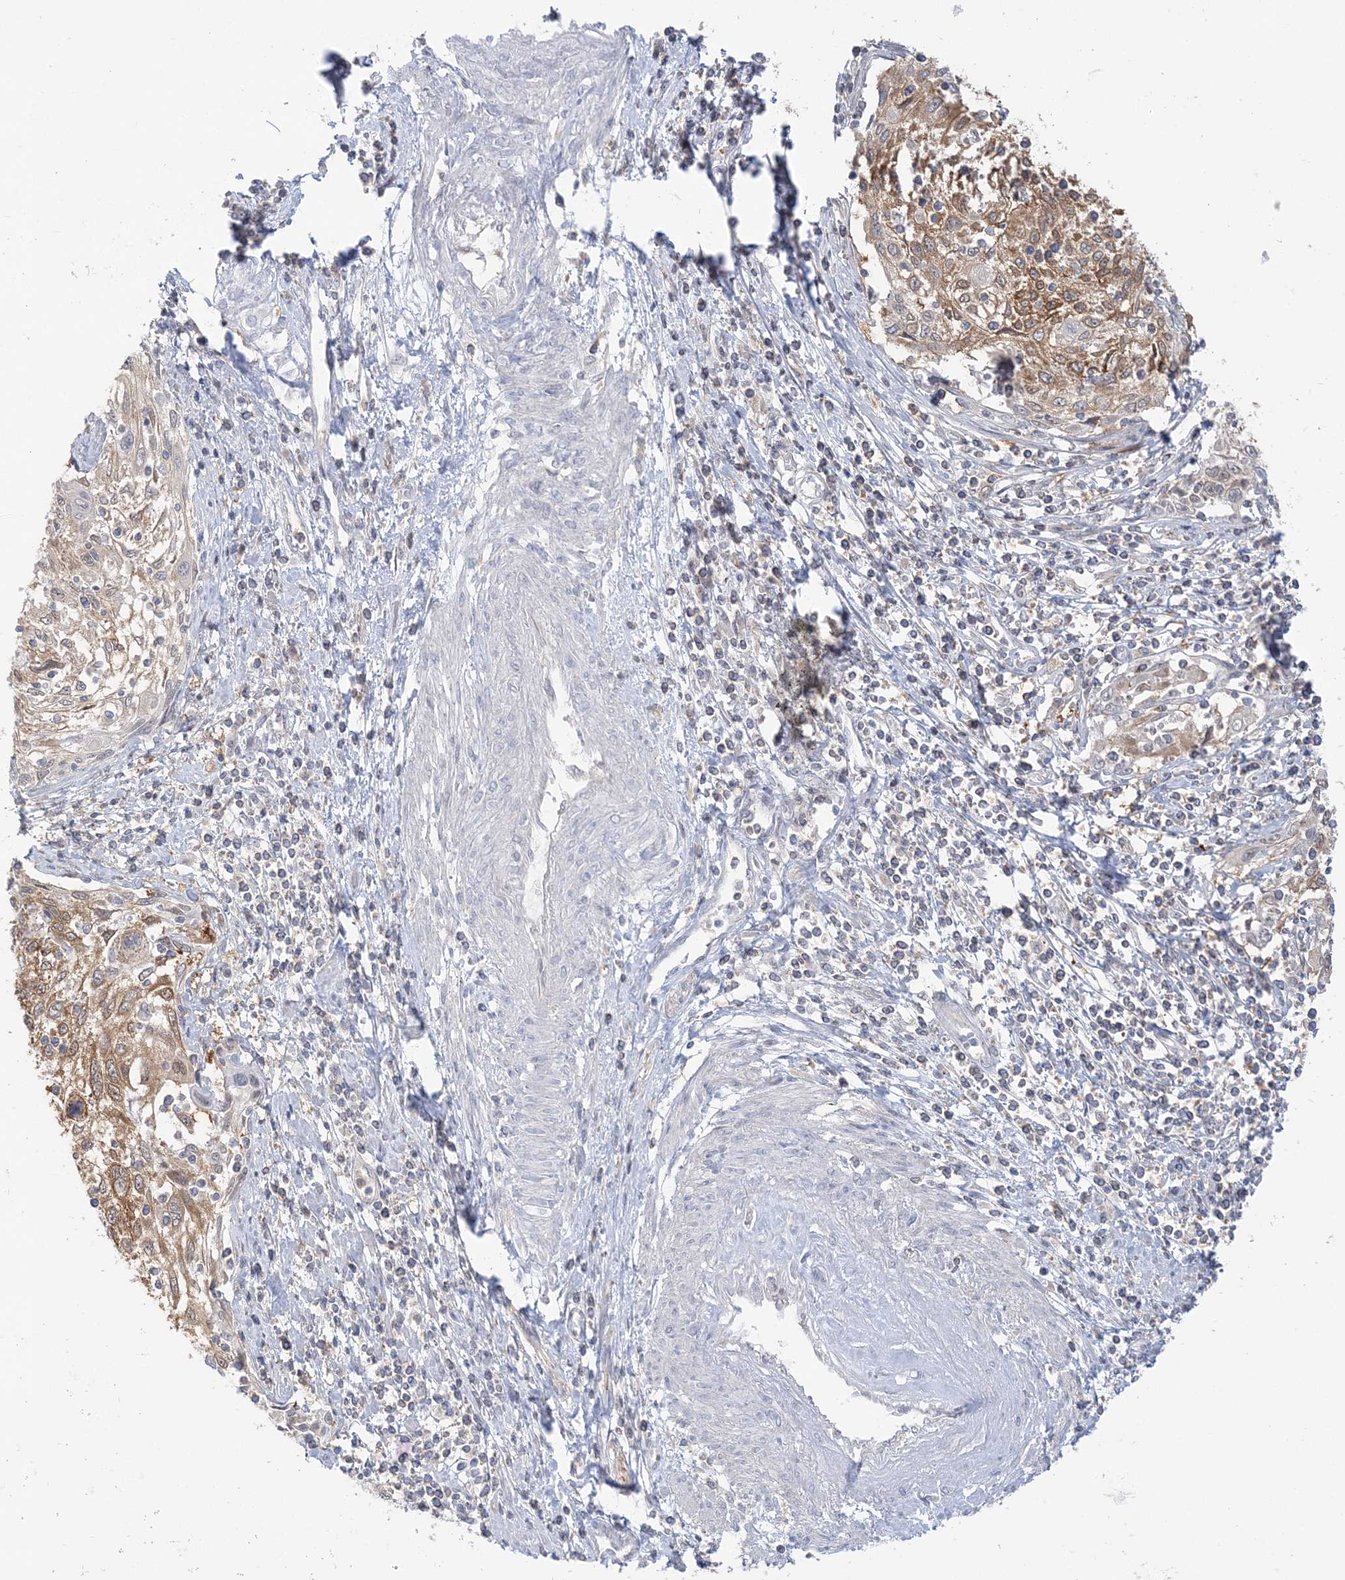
{"staining": {"intensity": "moderate", "quantity": "<25%", "location": "cytoplasmic/membranous"}, "tissue": "cervical cancer", "cell_type": "Tumor cells", "image_type": "cancer", "snomed": [{"axis": "morphology", "description": "Squamous cell carcinoma, NOS"}, {"axis": "topography", "description": "Cervix"}], "caption": "Immunohistochemical staining of squamous cell carcinoma (cervical) shows low levels of moderate cytoplasmic/membranous staining in approximately <25% of tumor cells.", "gene": "THADA", "patient": {"sex": "female", "age": 70}}